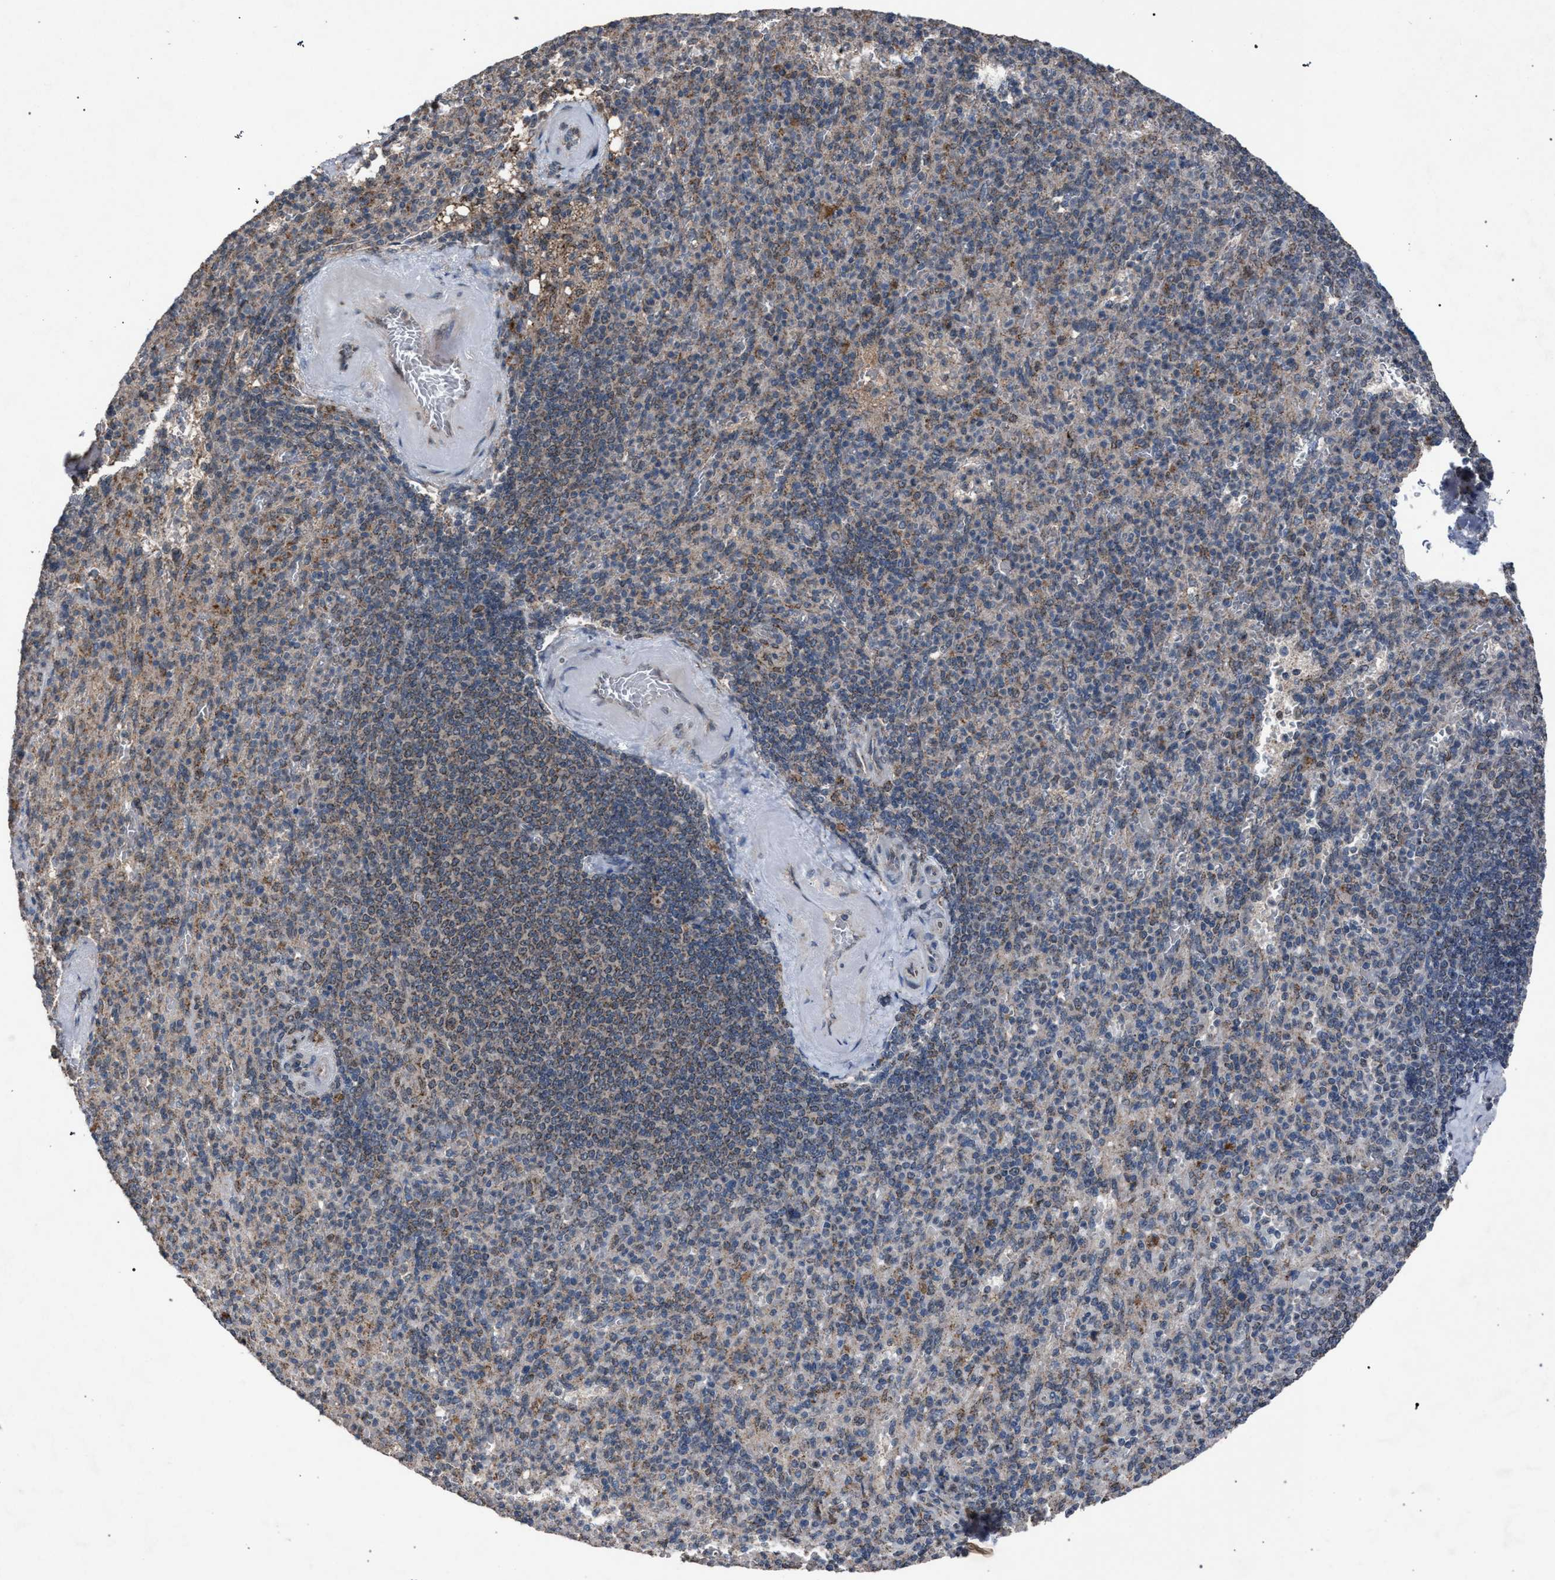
{"staining": {"intensity": "weak", "quantity": "25%-75%", "location": "cytoplasmic/membranous"}, "tissue": "spleen", "cell_type": "Cells in red pulp", "image_type": "normal", "snomed": [{"axis": "morphology", "description": "Normal tissue, NOS"}, {"axis": "topography", "description": "Spleen"}], "caption": "The micrograph shows immunohistochemical staining of benign spleen. There is weak cytoplasmic/membranous staining is present in about 25%-75% of cells in red pulp. The protein is stained brown, and the nuclei are stained in blue (DAB (3,3'-diaminobenzidine) IHC with brightfield microscopy, high magnification).", "gene": "HSD17B4", "patient": {"sex": "female", "age": 74}}